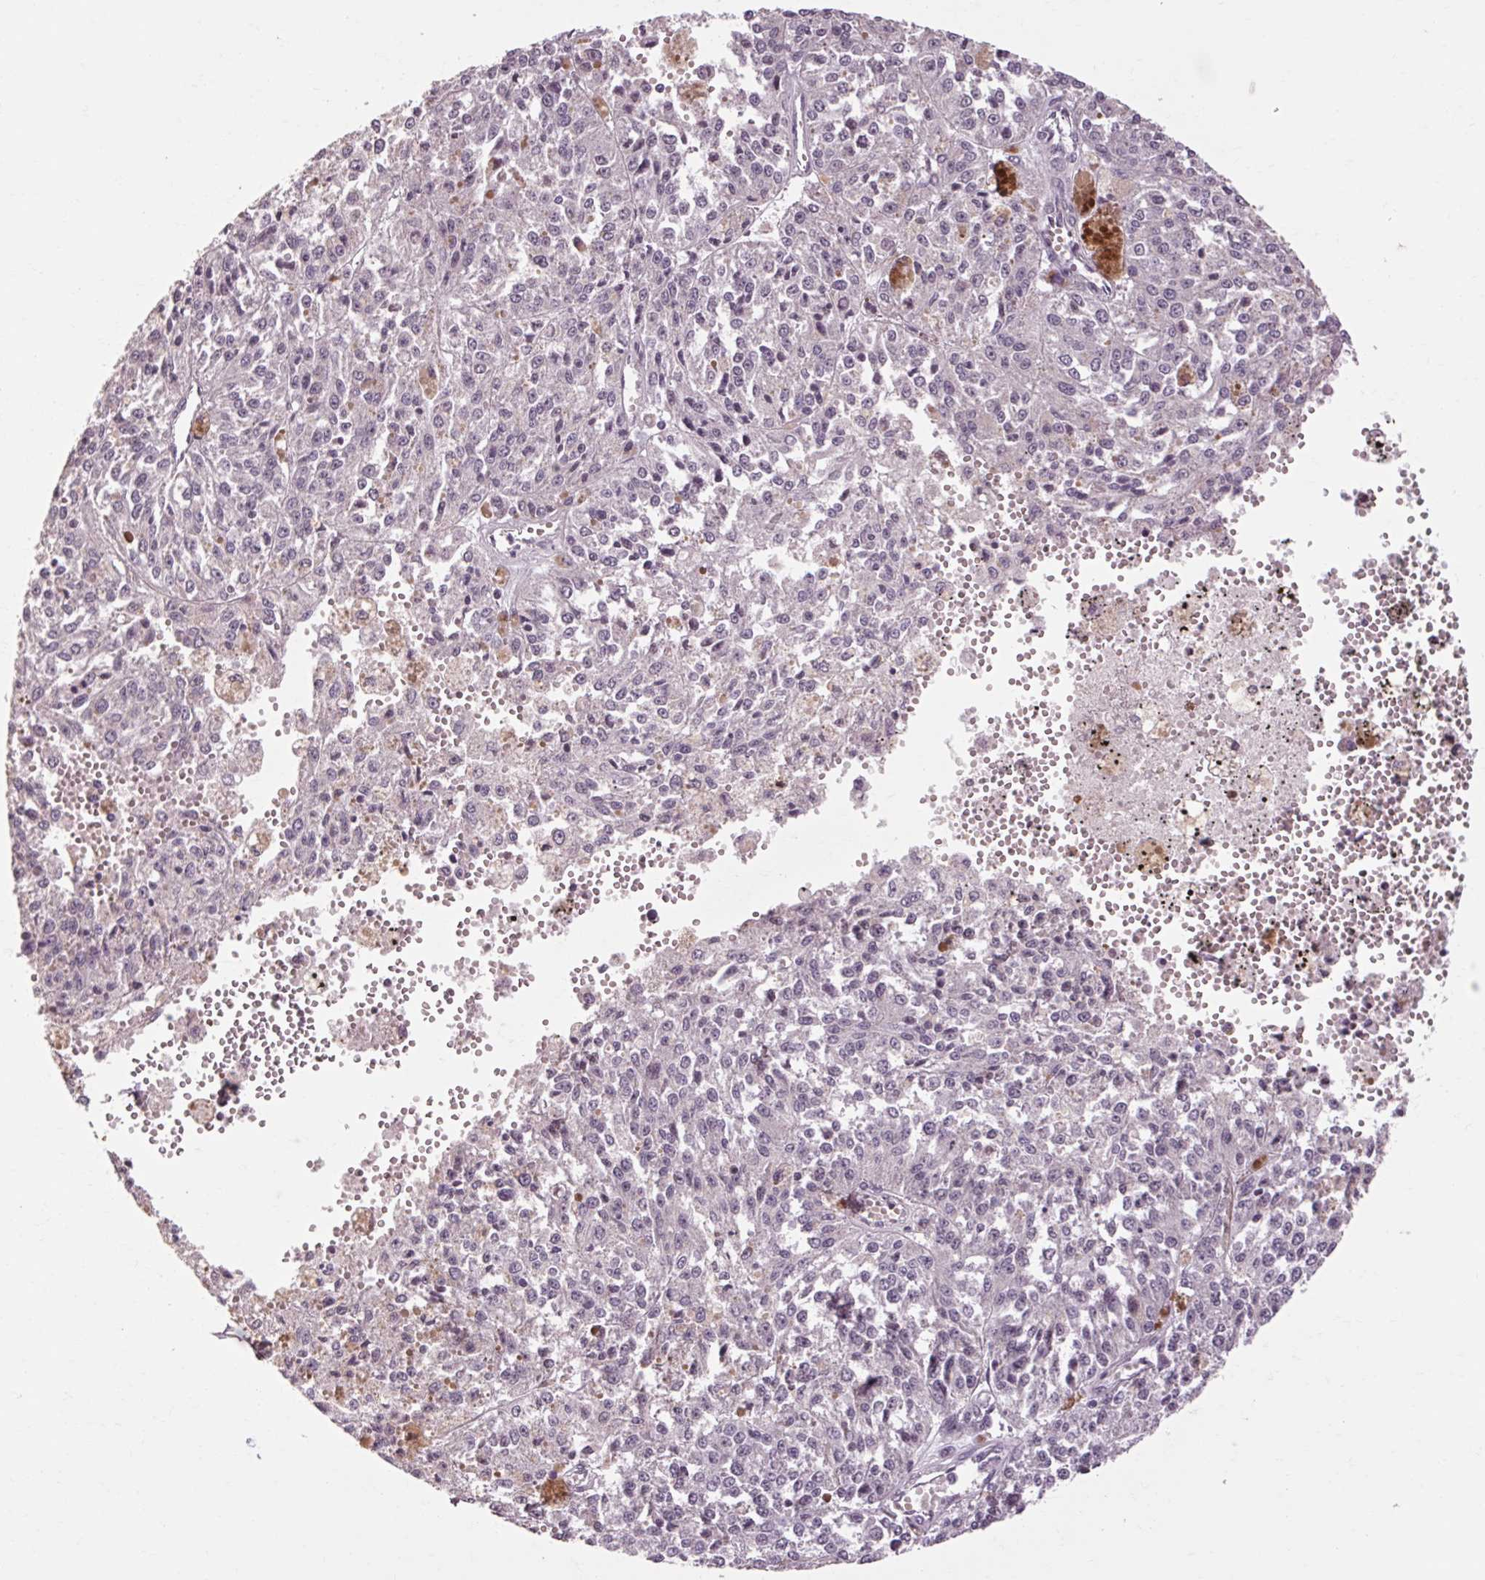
{"staining": {"intensity": "negative", "quantity": "none", "location": "none"}, "tissue": "melanoma", "cell_type": "Tumor cells", "image_type": "cancer", "snomed": [{"axis": "morphology", "description": "Malignant melanoma, Metastatic site"}, {"axis": "topography", "description": "Lymph node"}], "caption": "Human melanoma stained for a protein using immunohistochemistry (IHC) demonstrates no expression in tumor cells.", "gene": "POMC", "patient": {"sex": "female", "age": 64}}